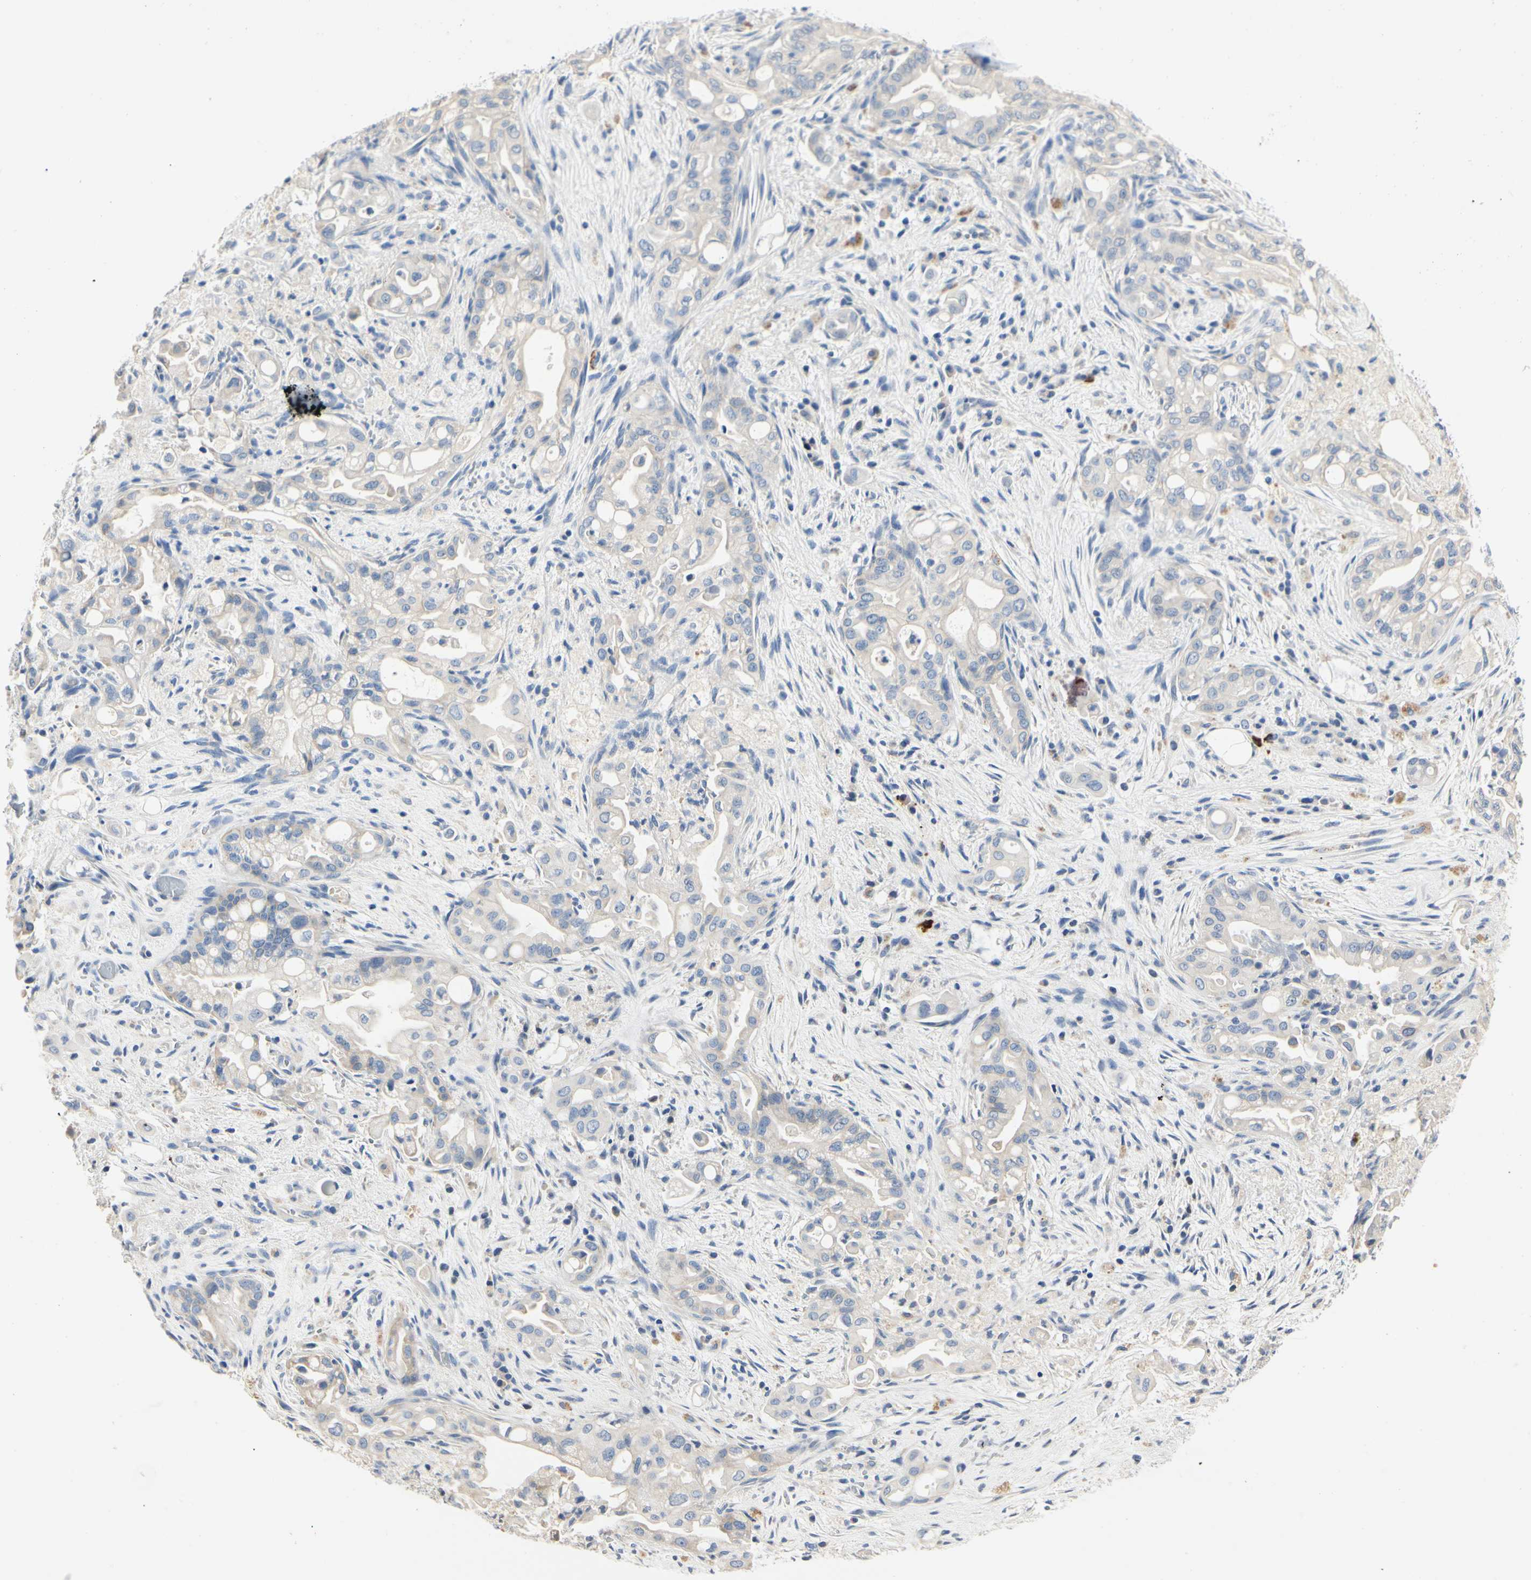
{"staining": {"intensity": "negative", "quantity": "none", "location": "none"}, "tissue": "liver cancer", "cell_type": "Tumor cells", "image_type": "cancer", "snomed": [{"axis": "morphology", "description": "Cholangiocarcinoma"}, {"axis": "topography", "description": "Liver"}], "caption": "Cholangiocarcinoma (liver) was stained to show a protein in brown. There is no significant staining in tumor cells. (Immunohistochemistry, brightfield microscopy, high magnification).", "gene": "TGFBR3", "patient": {"sex": "female", "age": 68}}